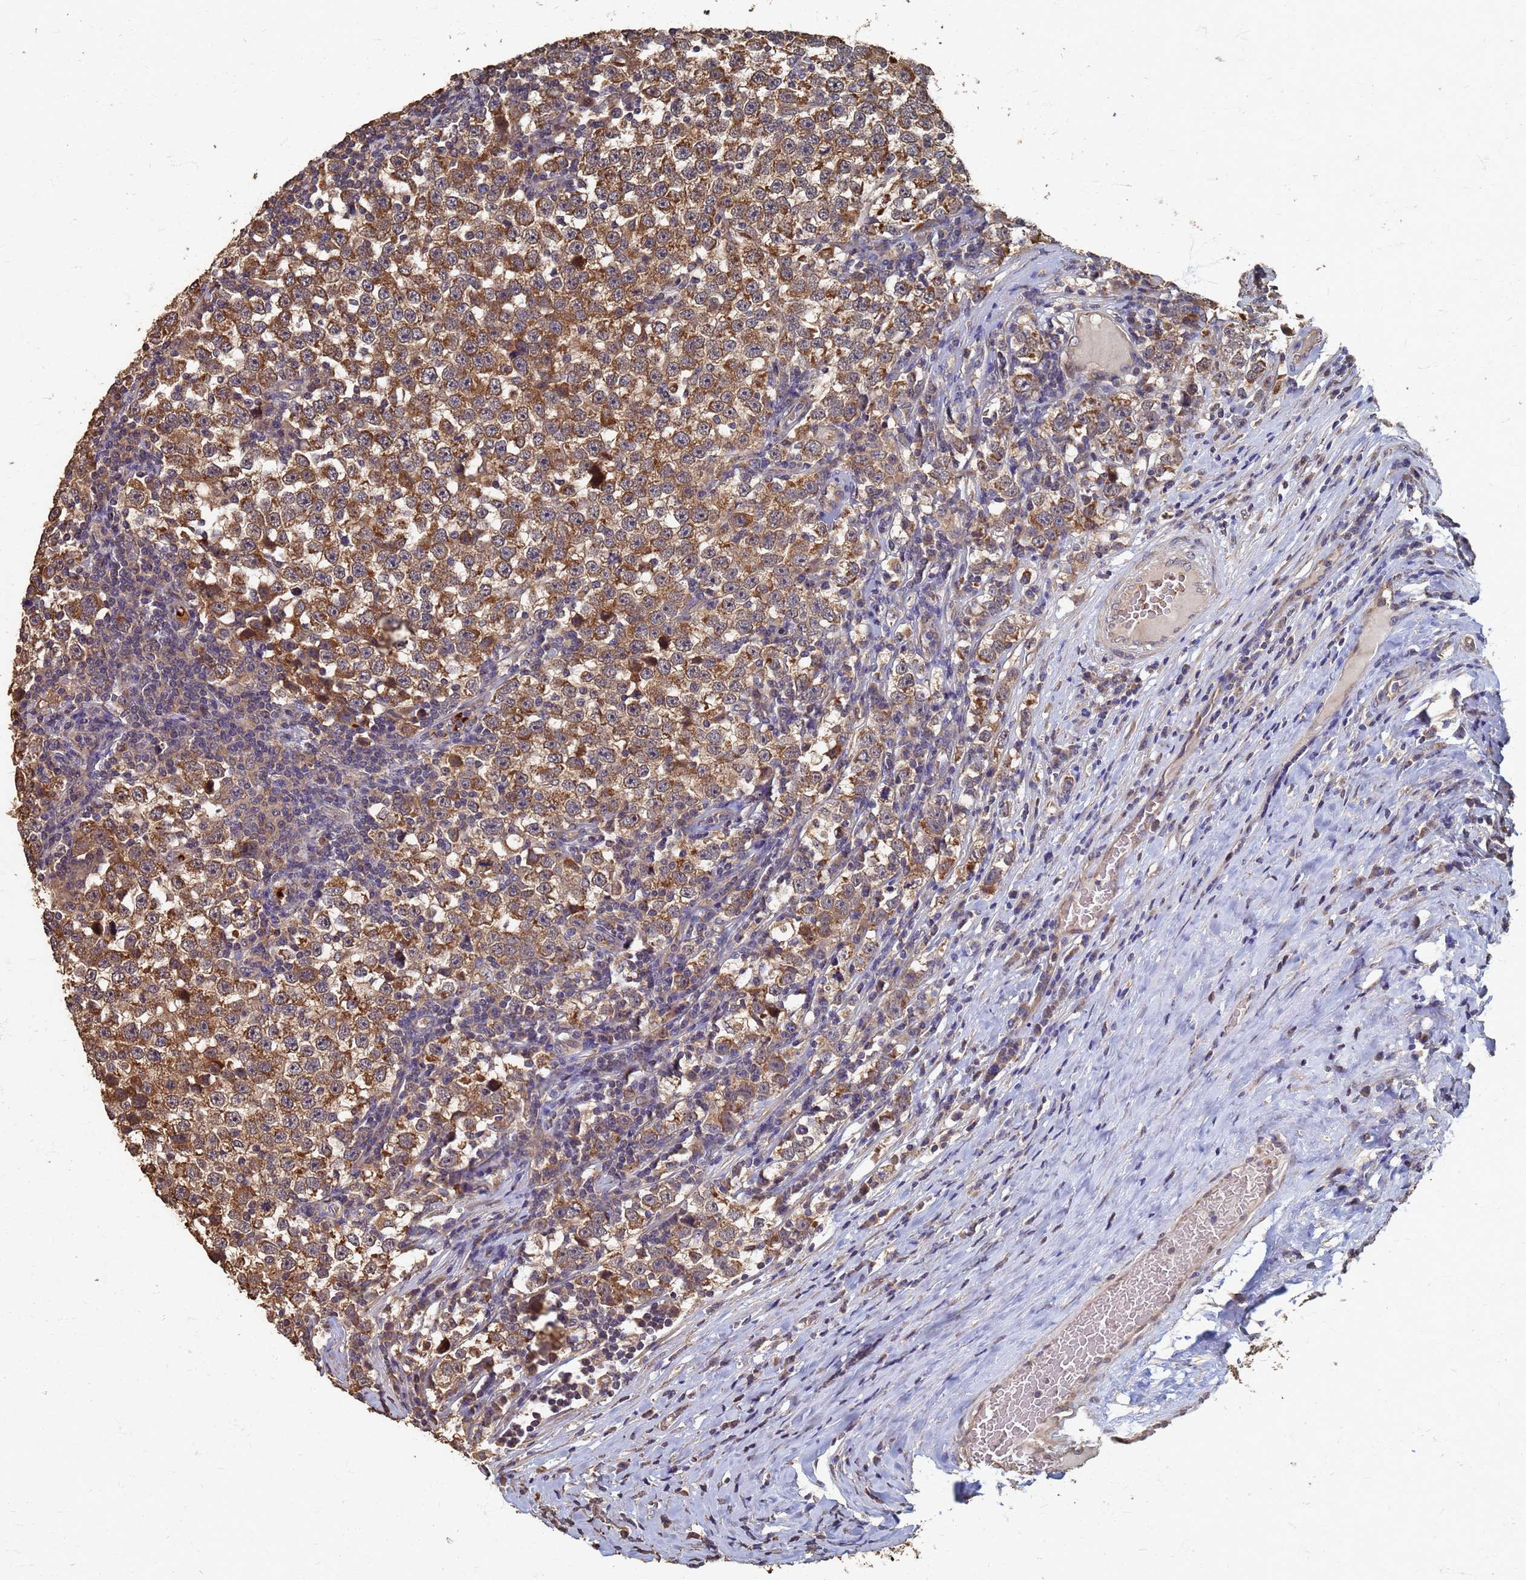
{"staining": {"intensity": "moderate", "quantity": ">75%", "location": "cytoplasmic/membranous"}, "tissue": "testis cancer", "cell_type": "Tumor cells", "image_type": "cancer", "snomed": [{"axis": "morphology", "description": "Normal tissue, NOS"}, {"axis": "morphology", "description": "Seminoma, NOS"}, {"axis": "topography", "description": "Testis"}], "caption": "This histopathology image displays immunohistochemistry staining of testis seminoma, with medium moderate cytoplasmic/membranous positivity in about >75% of tumor cells.", "gene": "DPH5", "patient": {"sex": "male", "age": 43}}